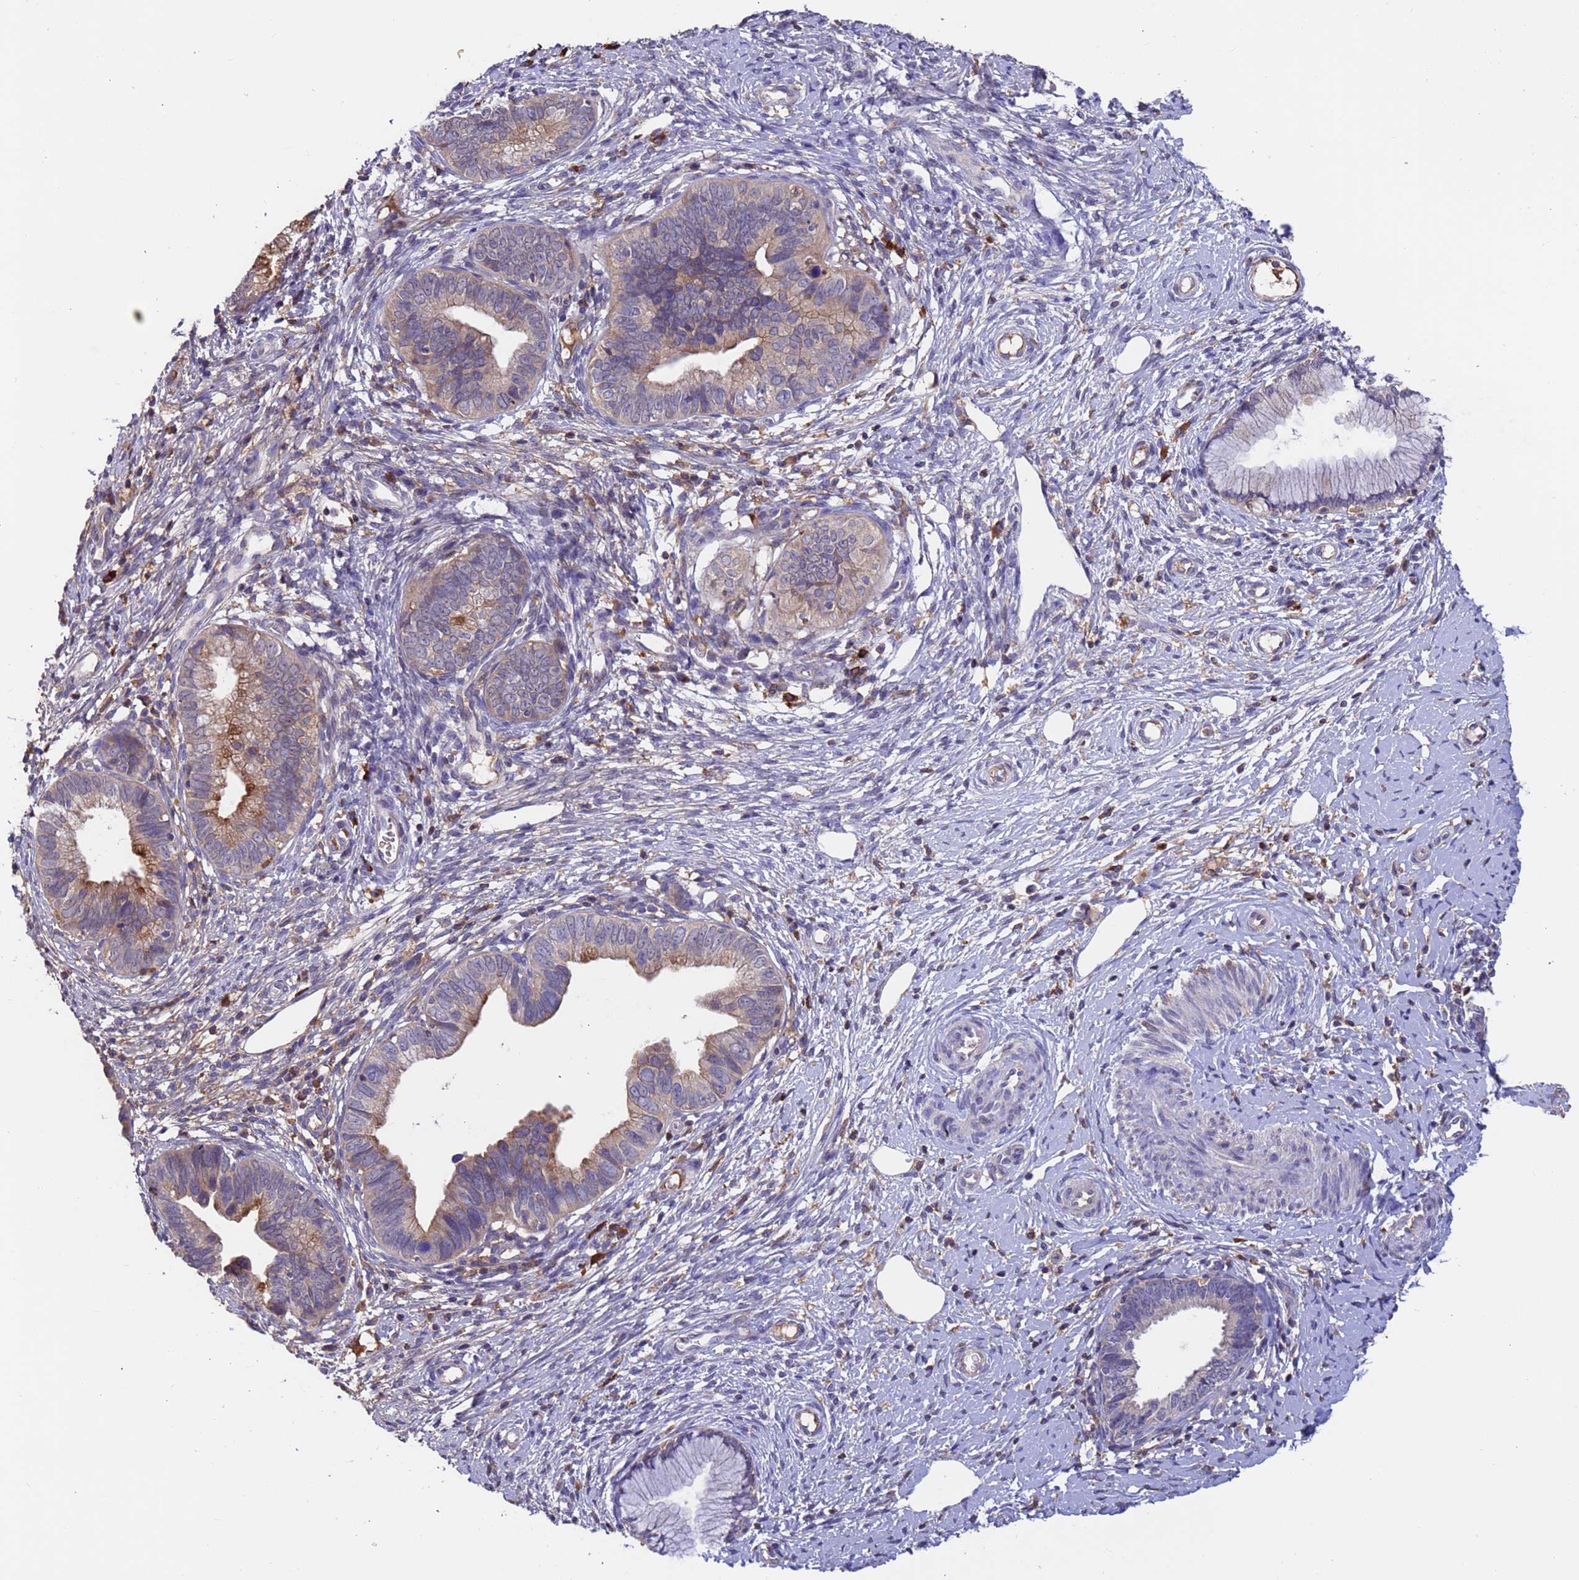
{"staining": {"intensity": "negative", "quantity": "none", "location": "none"}, "tissue": "cervical cancer", "cell_type": "Tumor cells", "image_type": "cancer", "snomed": [{"axis": "morphology", "description": "Adenocarcinoma, NOS"}, {"axis": "topography", "description": "Cervix"}], "caption": "An immunohistochemistry (IHC) micrograph of cervical cancer (adenocarcinoma) is shown. There is no staining in tumor cells of cervical cancer (adenocarcinoma).", "gene": "AMPD3", "patient": {"sex": "female", "age": 36}}